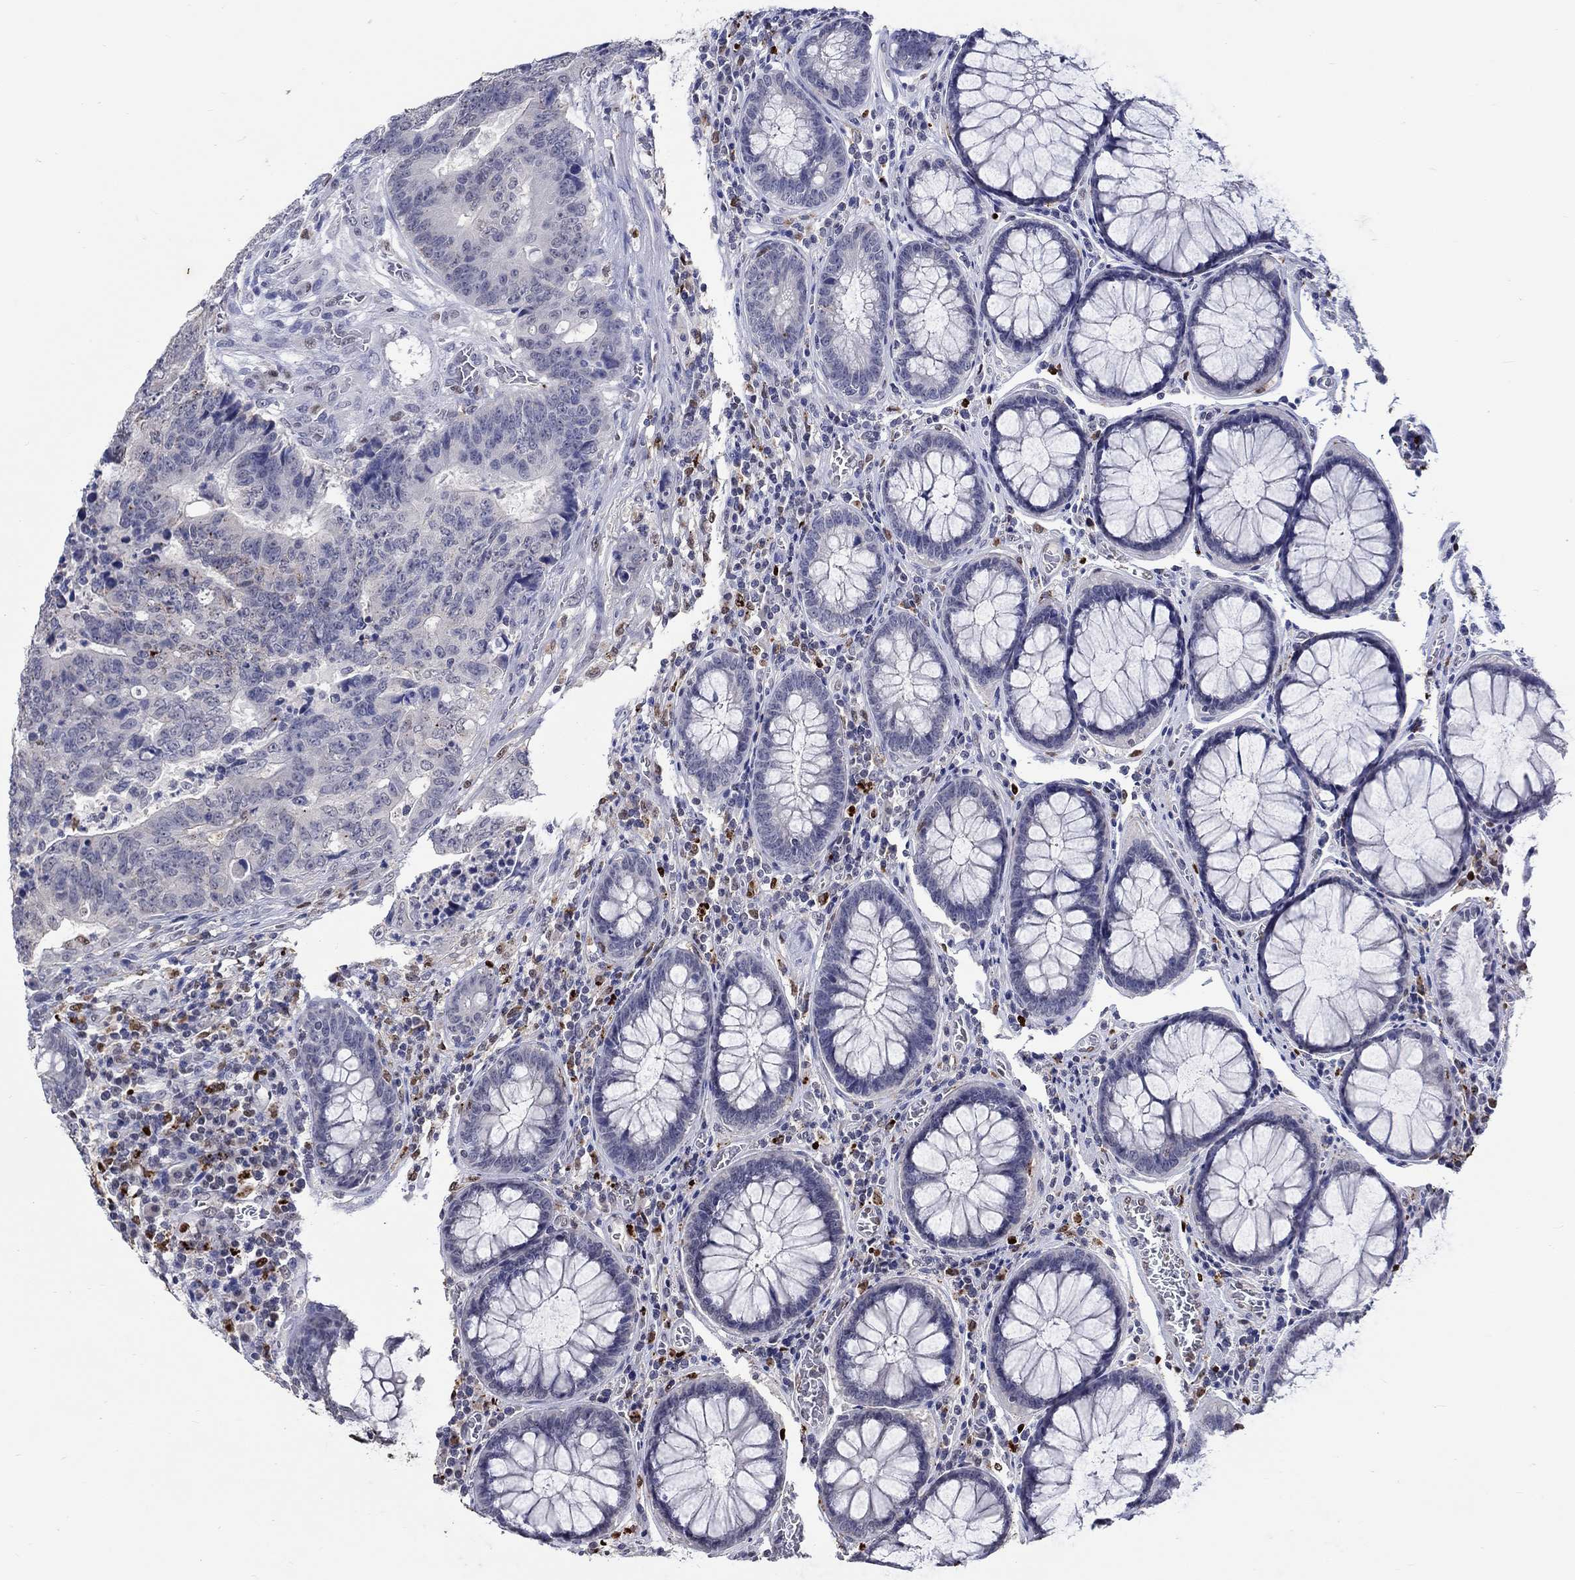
{"staining": {"intensity": "negative", "quantity": "none", "location": "none"}, "tissue": "colorectal cancer", "cell_type": "Tumor cells", "image_type": "cancer", "snomed": [{"axis": "morphology", "description": "Adenocarcinoma, NOS"}, {"axis": "topography", "description": "Colon"}], "caption": "Tumor cells show no significant protein staining in colorectal cancer (adenocarcinoma).", "gene": "GATA2", "patient": {"sex": "female", "age": 48}}